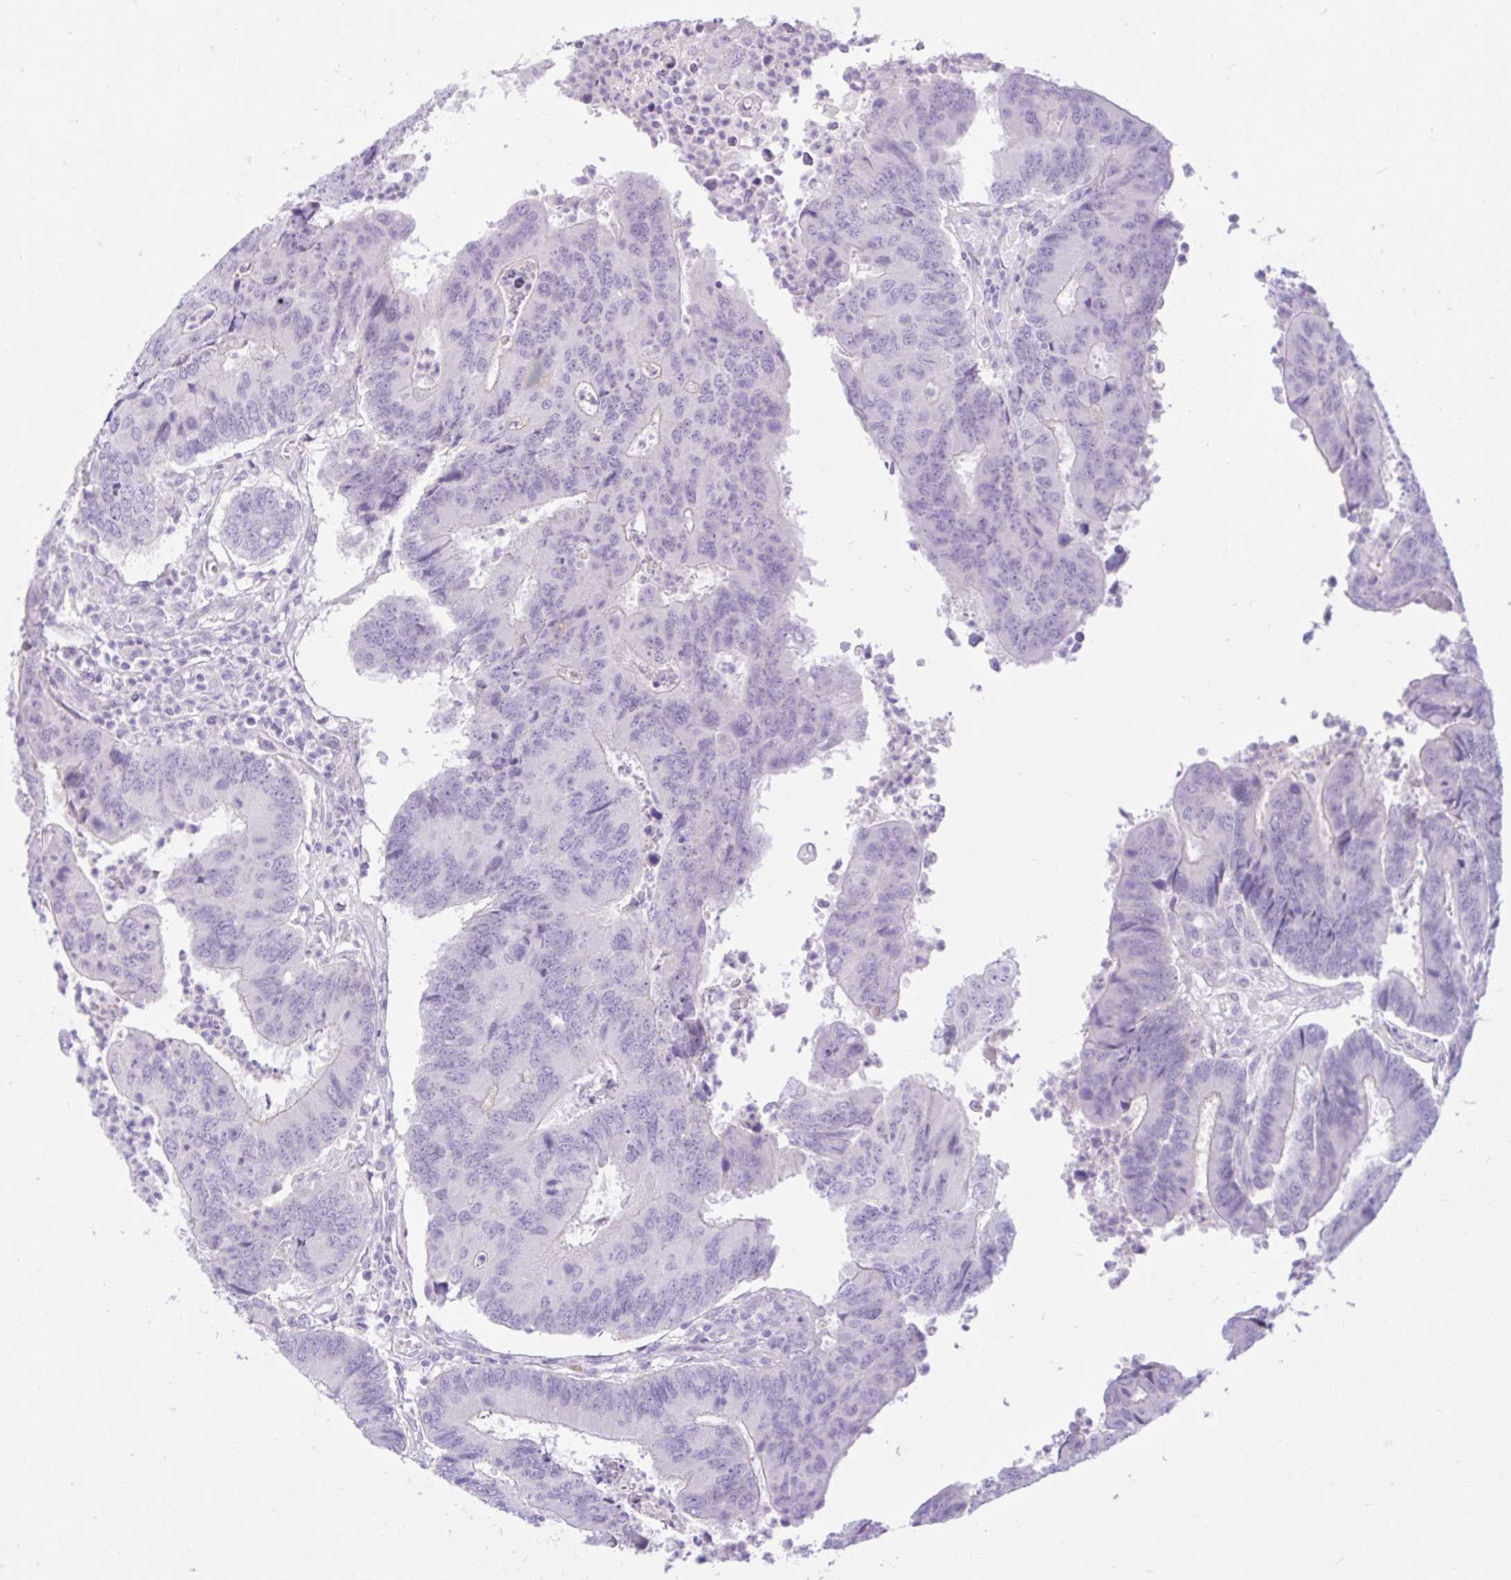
{"staining": {"intensity": "negative", "quantity": "none", "location": "none"}, "tissue": "colorectal cancer", "cell_type": "Tumor cells", "image_type": "cancer", "snomed": [{"axis": "morphology", "description": "Adenocarcinoma, NOS"}, {"axis": "topography", "description": "Colon"}], "caption": "Colorectal cancer (adenocarcinoma) stained for a protein using immunohistochemistry reveals no positivity tumor cells.", "gene": "ZNF101", "patient": {"sex": "female", "age": 67}}